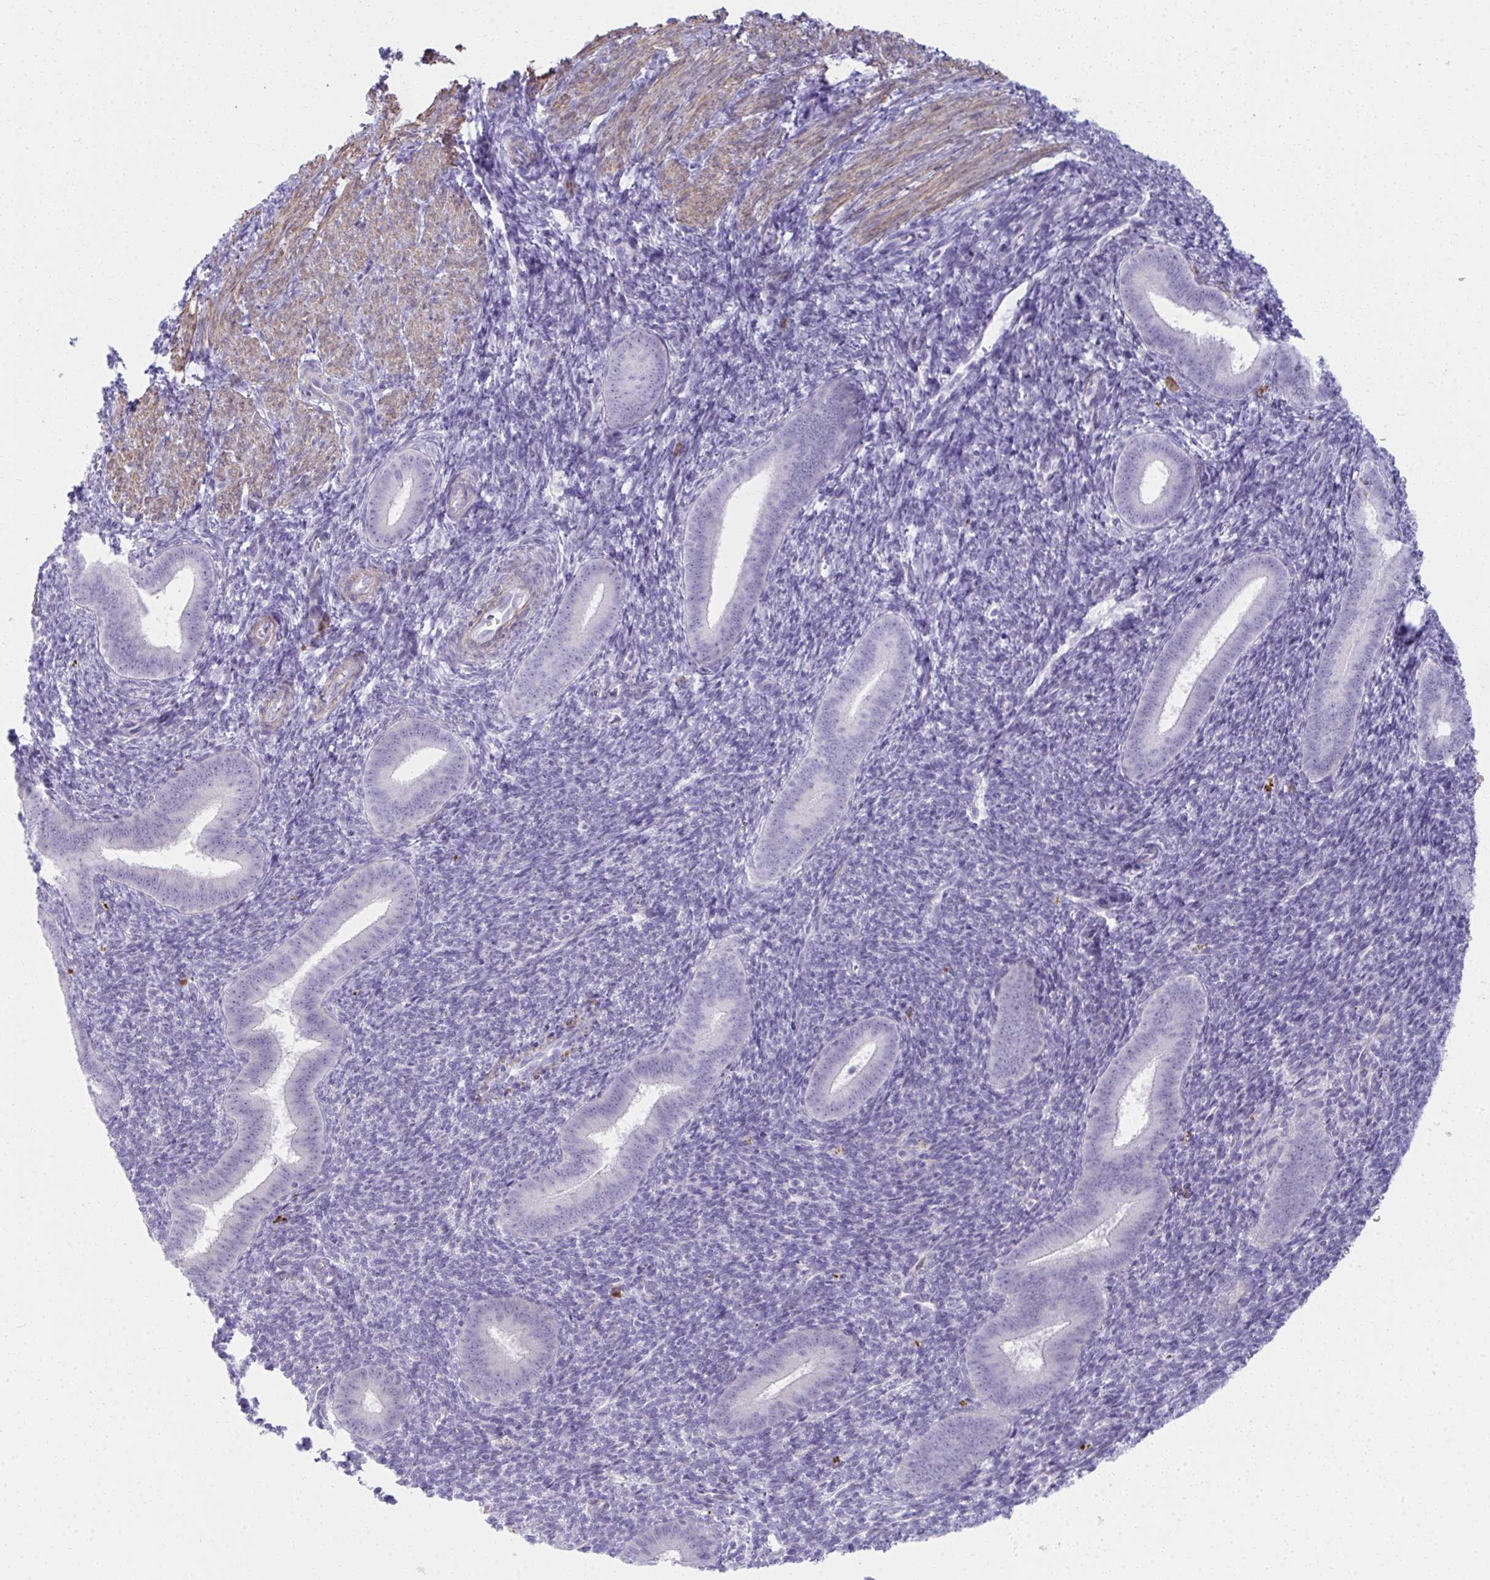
{"staining": {"intensity": "negative", "quantity": "none", "location": "none"}, "tissue": "endometrium", "cell_type": "Cells in endometrial stroma", "image_type": "normal", "snomed": [{"axis": "morphology", "description": "Normal tissue, NOS"}, {"axis": "topography", "description": "Endometrium"}], "caption": "The histopathology image demonstrates no significant staining in cells in endometrial stroma of endometrium.", "gene": "PUS7L", "patient": {"sex": "female", "age": 25}}